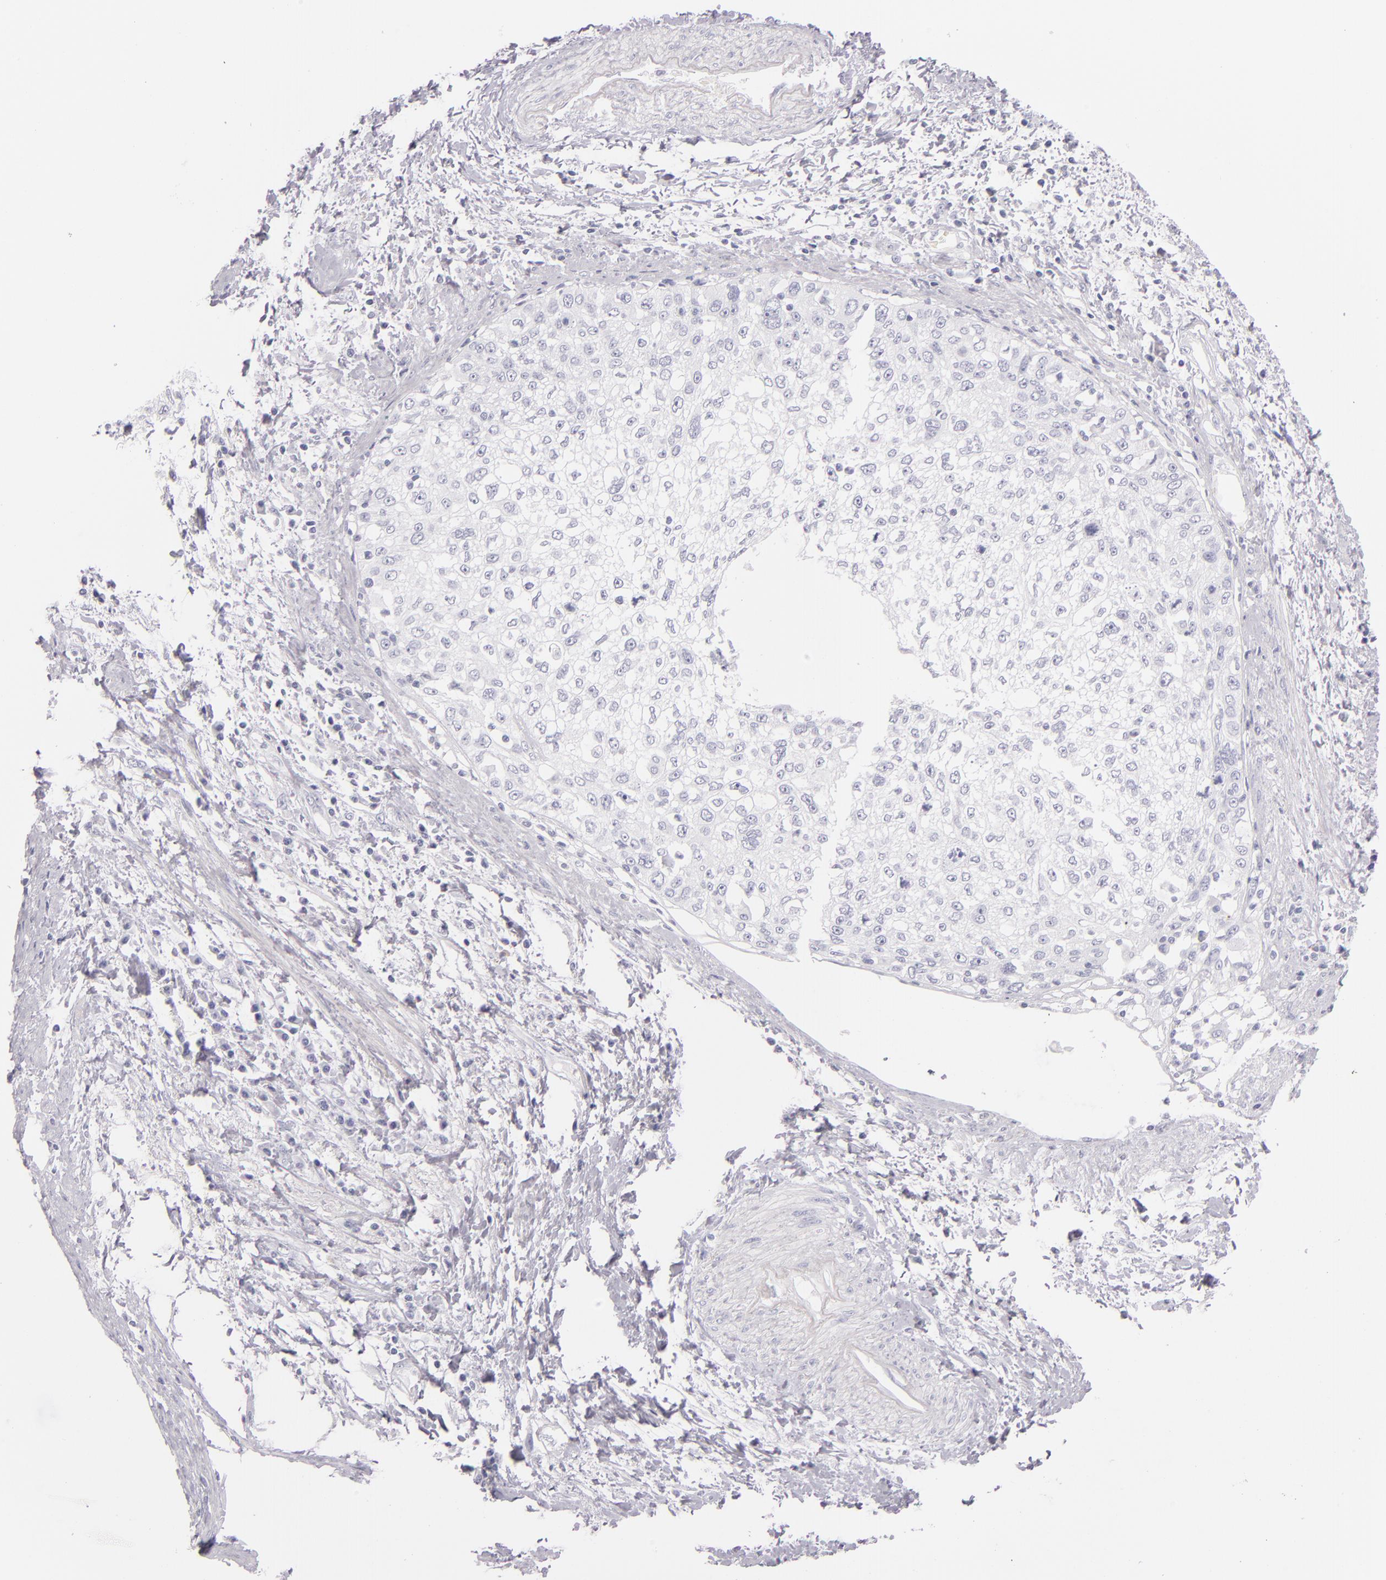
{"staining": {"intensity": "negative", "quantity": "none", "location": "none"}, "tissue": "cervical cancer", "cell_type": "Tumor cells", "image_type": "cancer", "snomed": [{"axis": "morphology", "description": "Squamous cell carcinoma, NOS"}, {"axis": "topography", "description": "Cervix"}], "caption": "This is a photomicrograph of immunohistochemistry (IHC) staining of squamous cell carcinoma (cervical), which shows no staining in tumor cells.", "gene": "FABP1", "patient": {"sex": "female", "age": 57}}